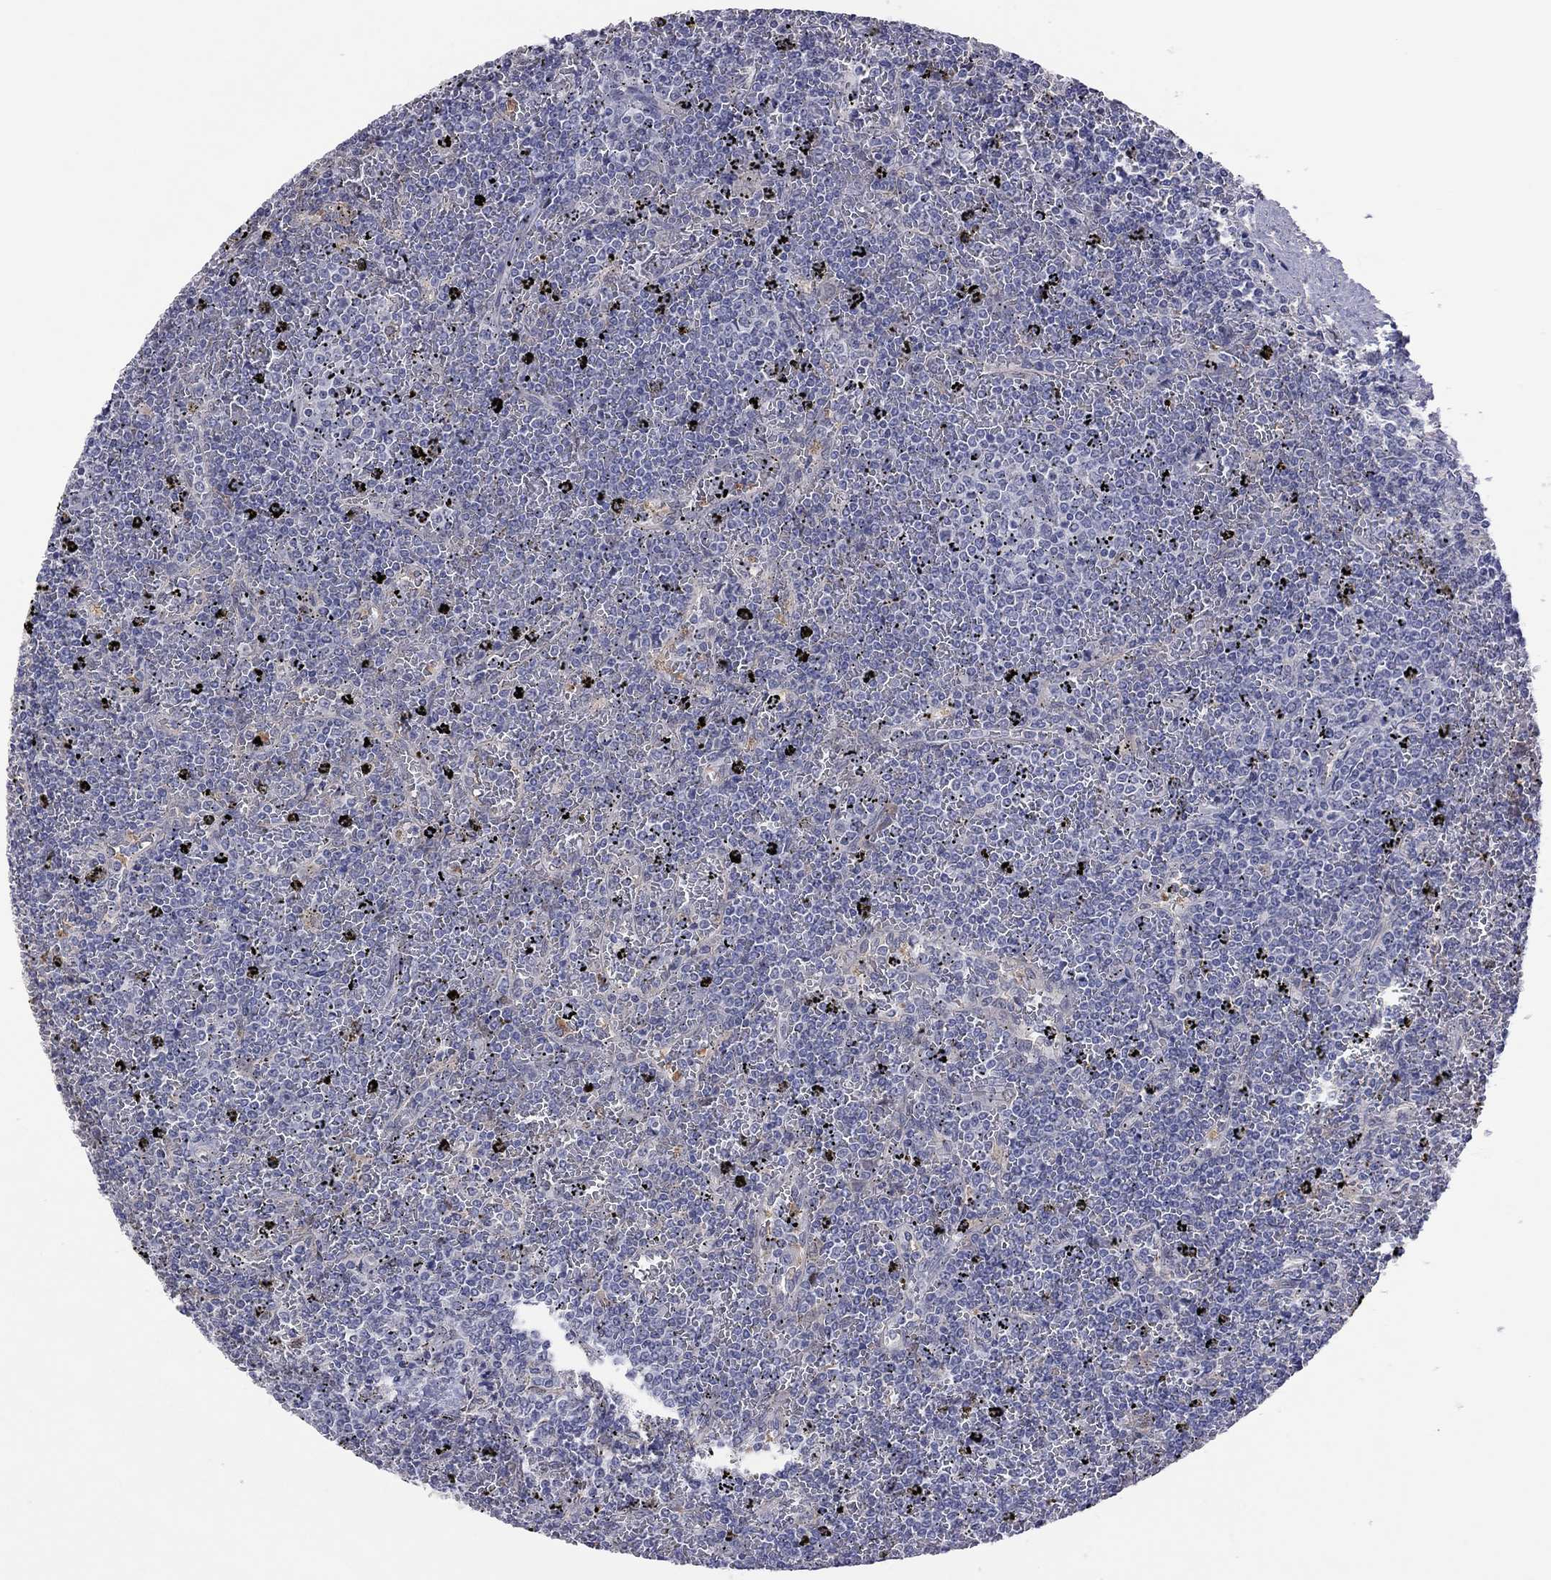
{"staining": {"intensity": "negative", "quantity": "none", "location": "none"}, "tissue": "lymphoma", "cell_type": "Tumor cells", "image_type": "cancer", "snomed": [{"axis": "morphology", "description": "Malignant lymphoma, non-Hodgkin's type, Low grade"}, {"axis": "topography", "description": "Spleen"}], "caption": "The immunohistochemistry photomicrograph has no significant expression in tumor cells of low-grade malignant lymphoma, non-Hodgkin's type tissue.", "gene": "HYLS1", "patient": {"sex": "female", "age": 77}}